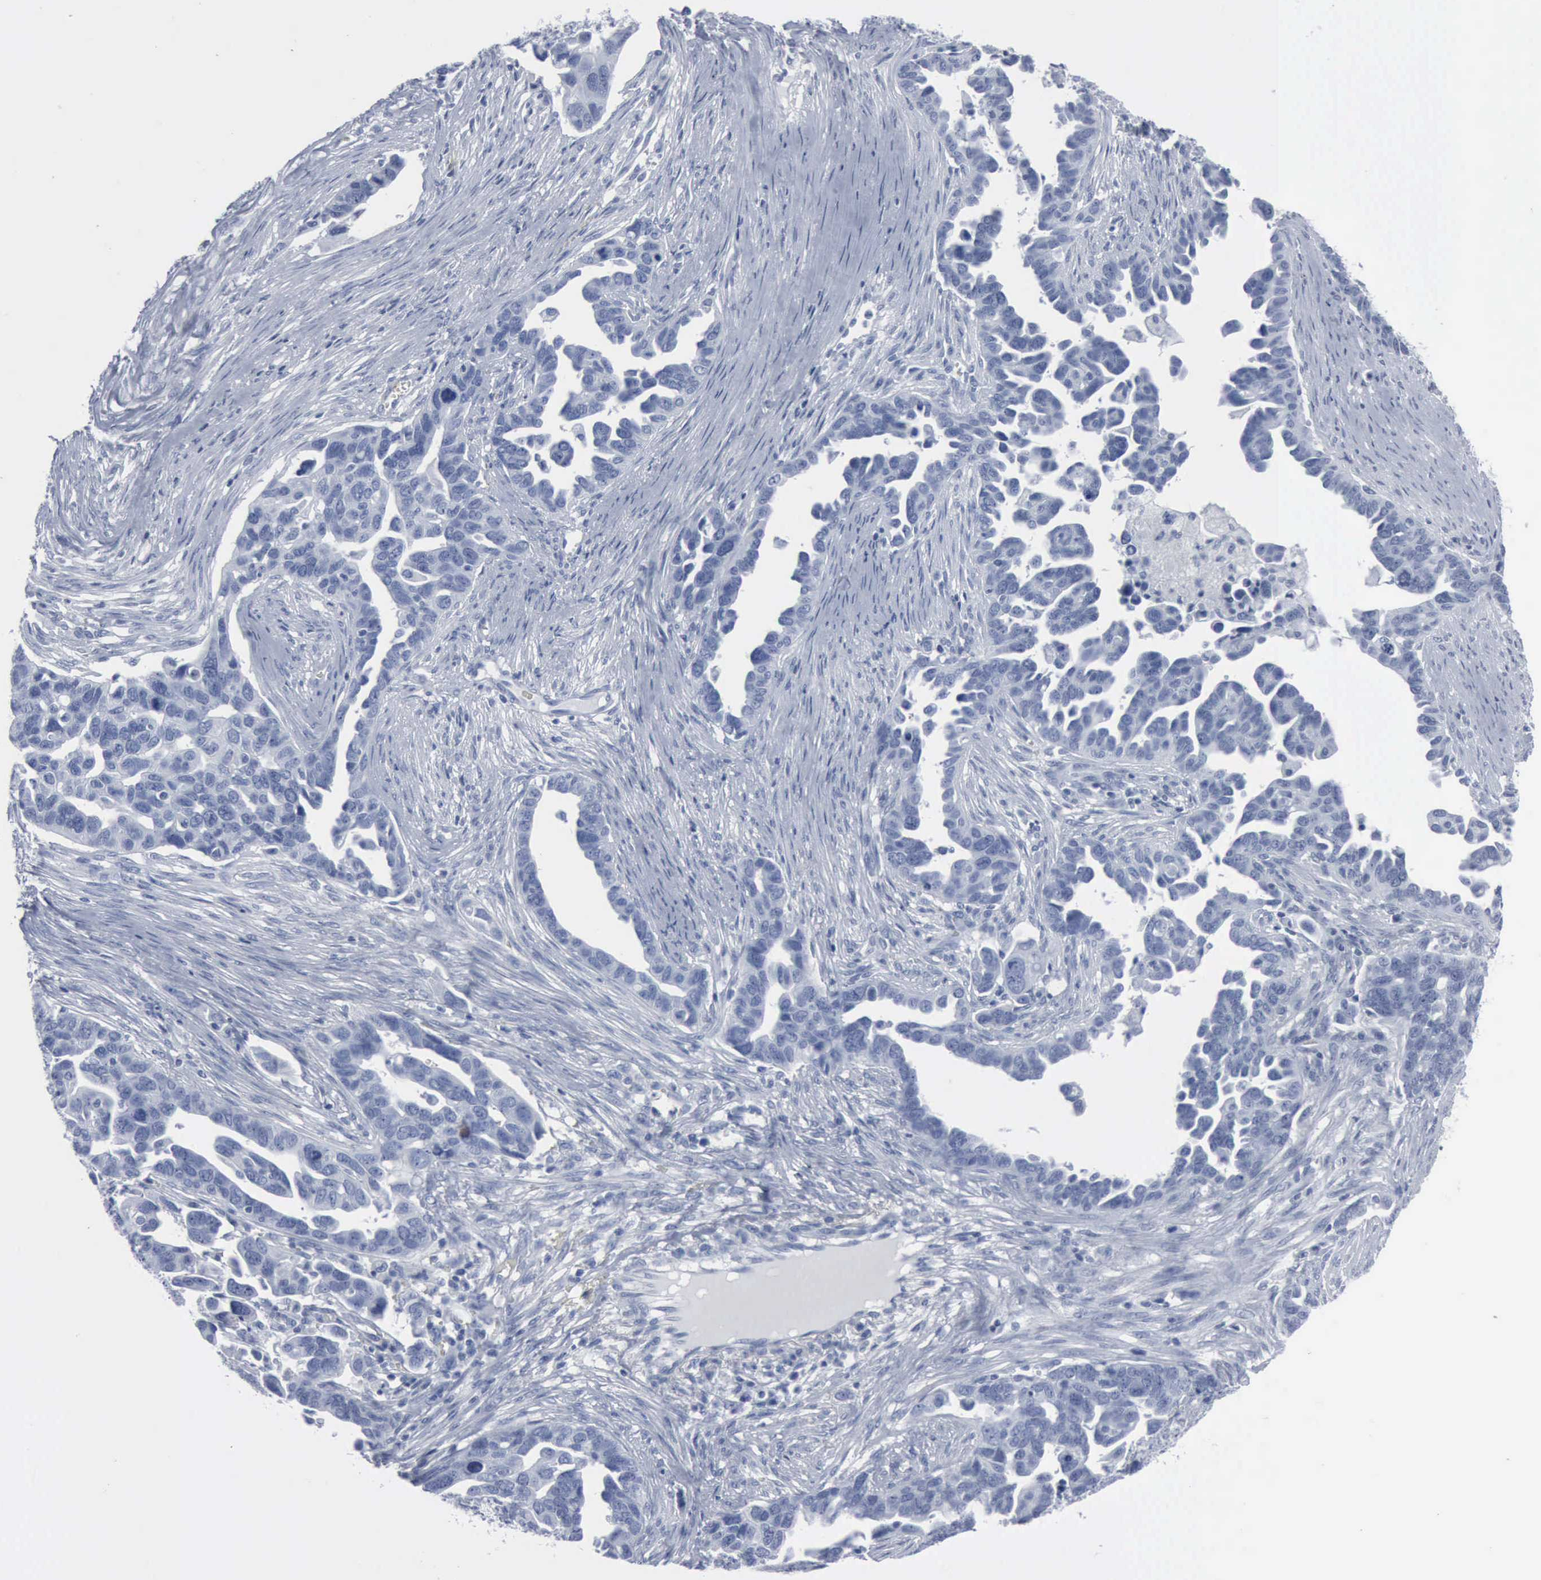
{"staining": {"intensity": "negative", "quantity": "none", "location": "none"}, "tissue": "ovarian cancer", "cell_type": "Tumor cells", "image_type": "cancer", "snomed": [{"axis": "morphology", "description": "Cystadenocarcinoma, serous, NOS"}, {"axis": "topography", "description": "Ovary"}], "caption": "Tumor cells are negative for brown protein staining in ovarian cancer.", "gene": "DMD", "patient": {"sex": "female", "age": 54}}